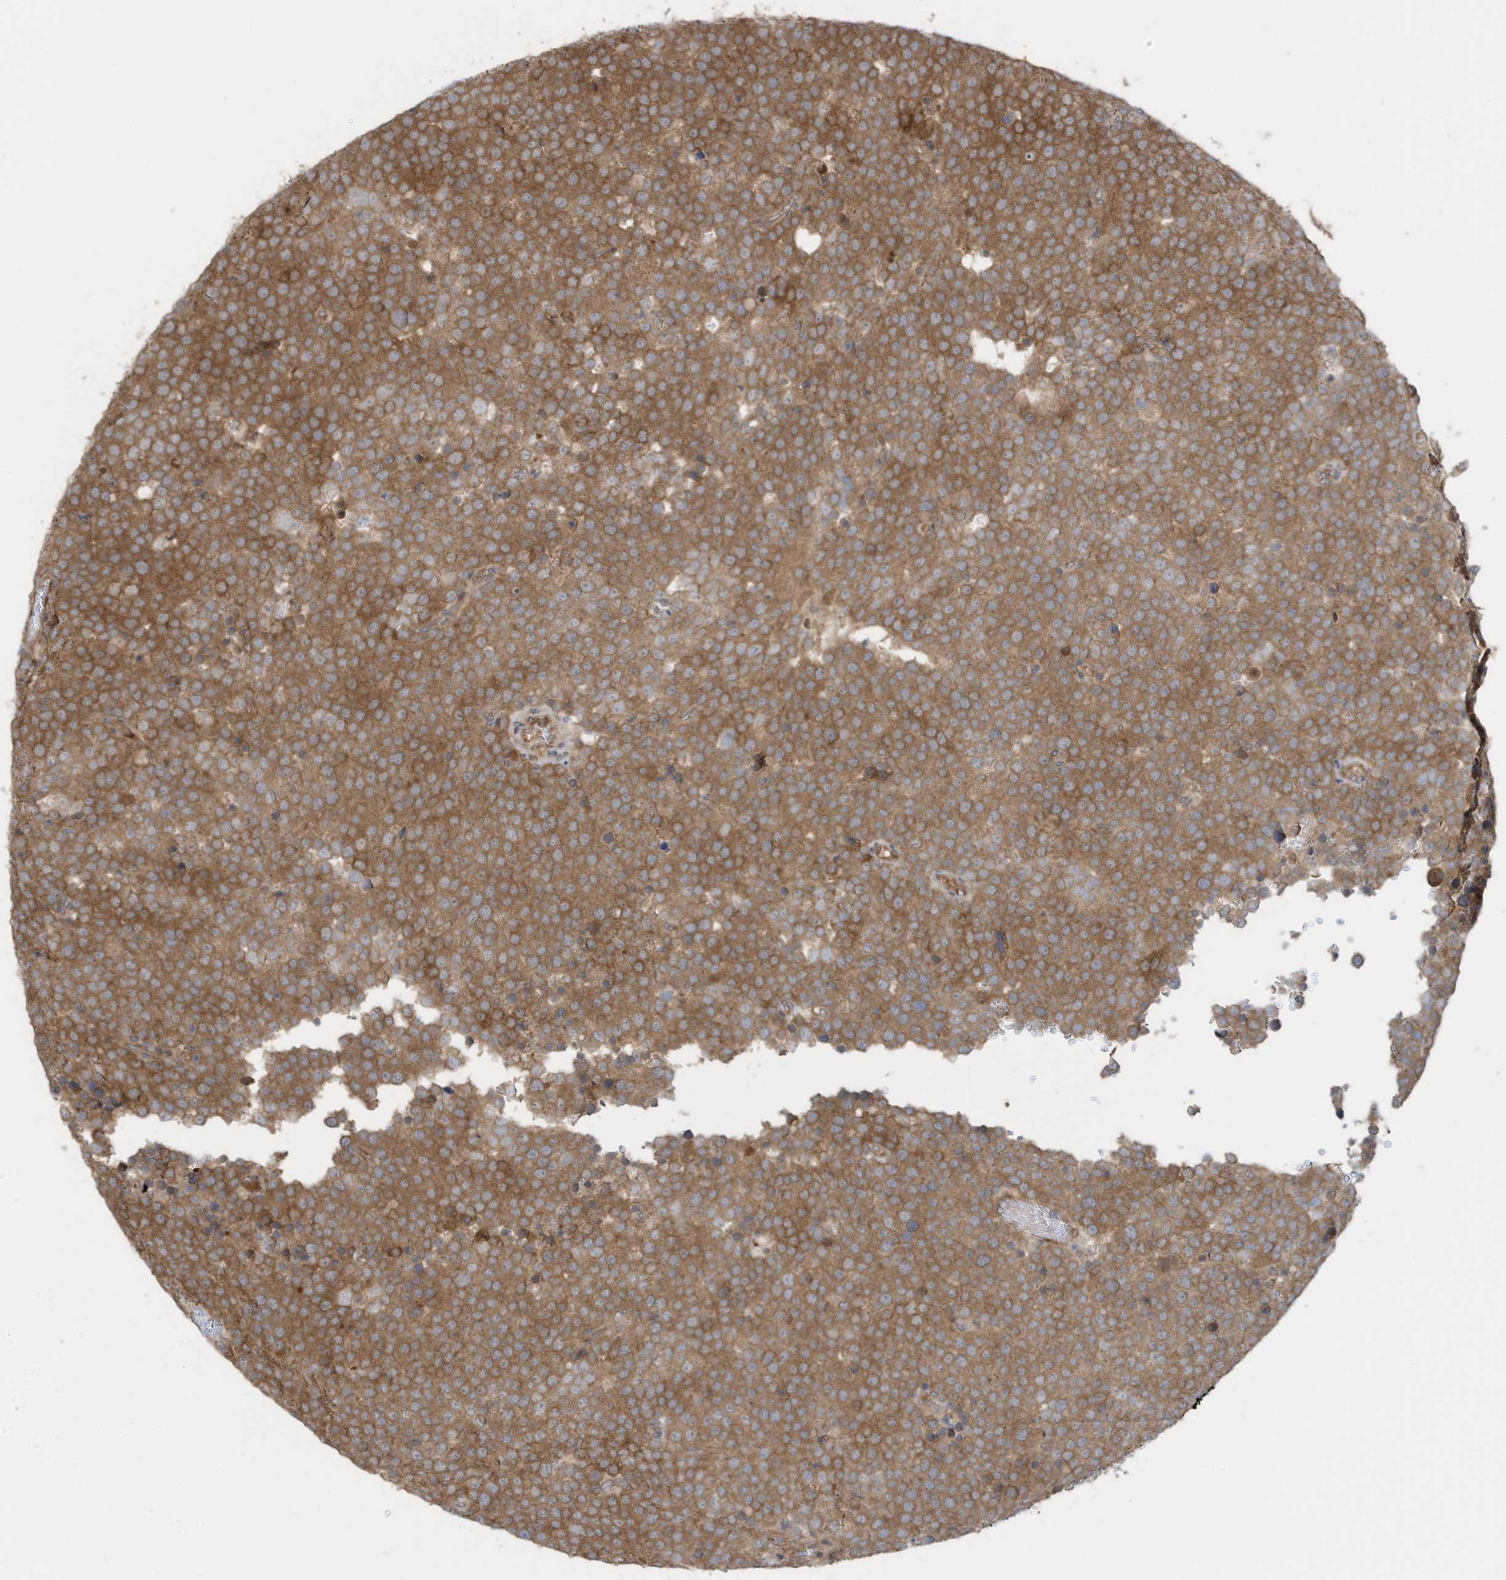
{"staining": {"intensity": "moderate", "quantity": ">75%", "location": "cytoplasmic/membranous"}, "tissue": "testis cancer", "cell_type": "Tumor cells", "image_type": "cancer", "snomed": [{"axis": "morphology", "description": "Seminoma, NOS"}, {"axis": "topography", "description": "Testis"}], "caption": "Immunohistochemical staining of testis cancer (seminoma) shows medium levels of moderate cytoplasmic/membranous protein staining in about >75% of tumor cells.", "gene": "USE1", "patient": {"sex": "male", "age": 71}}